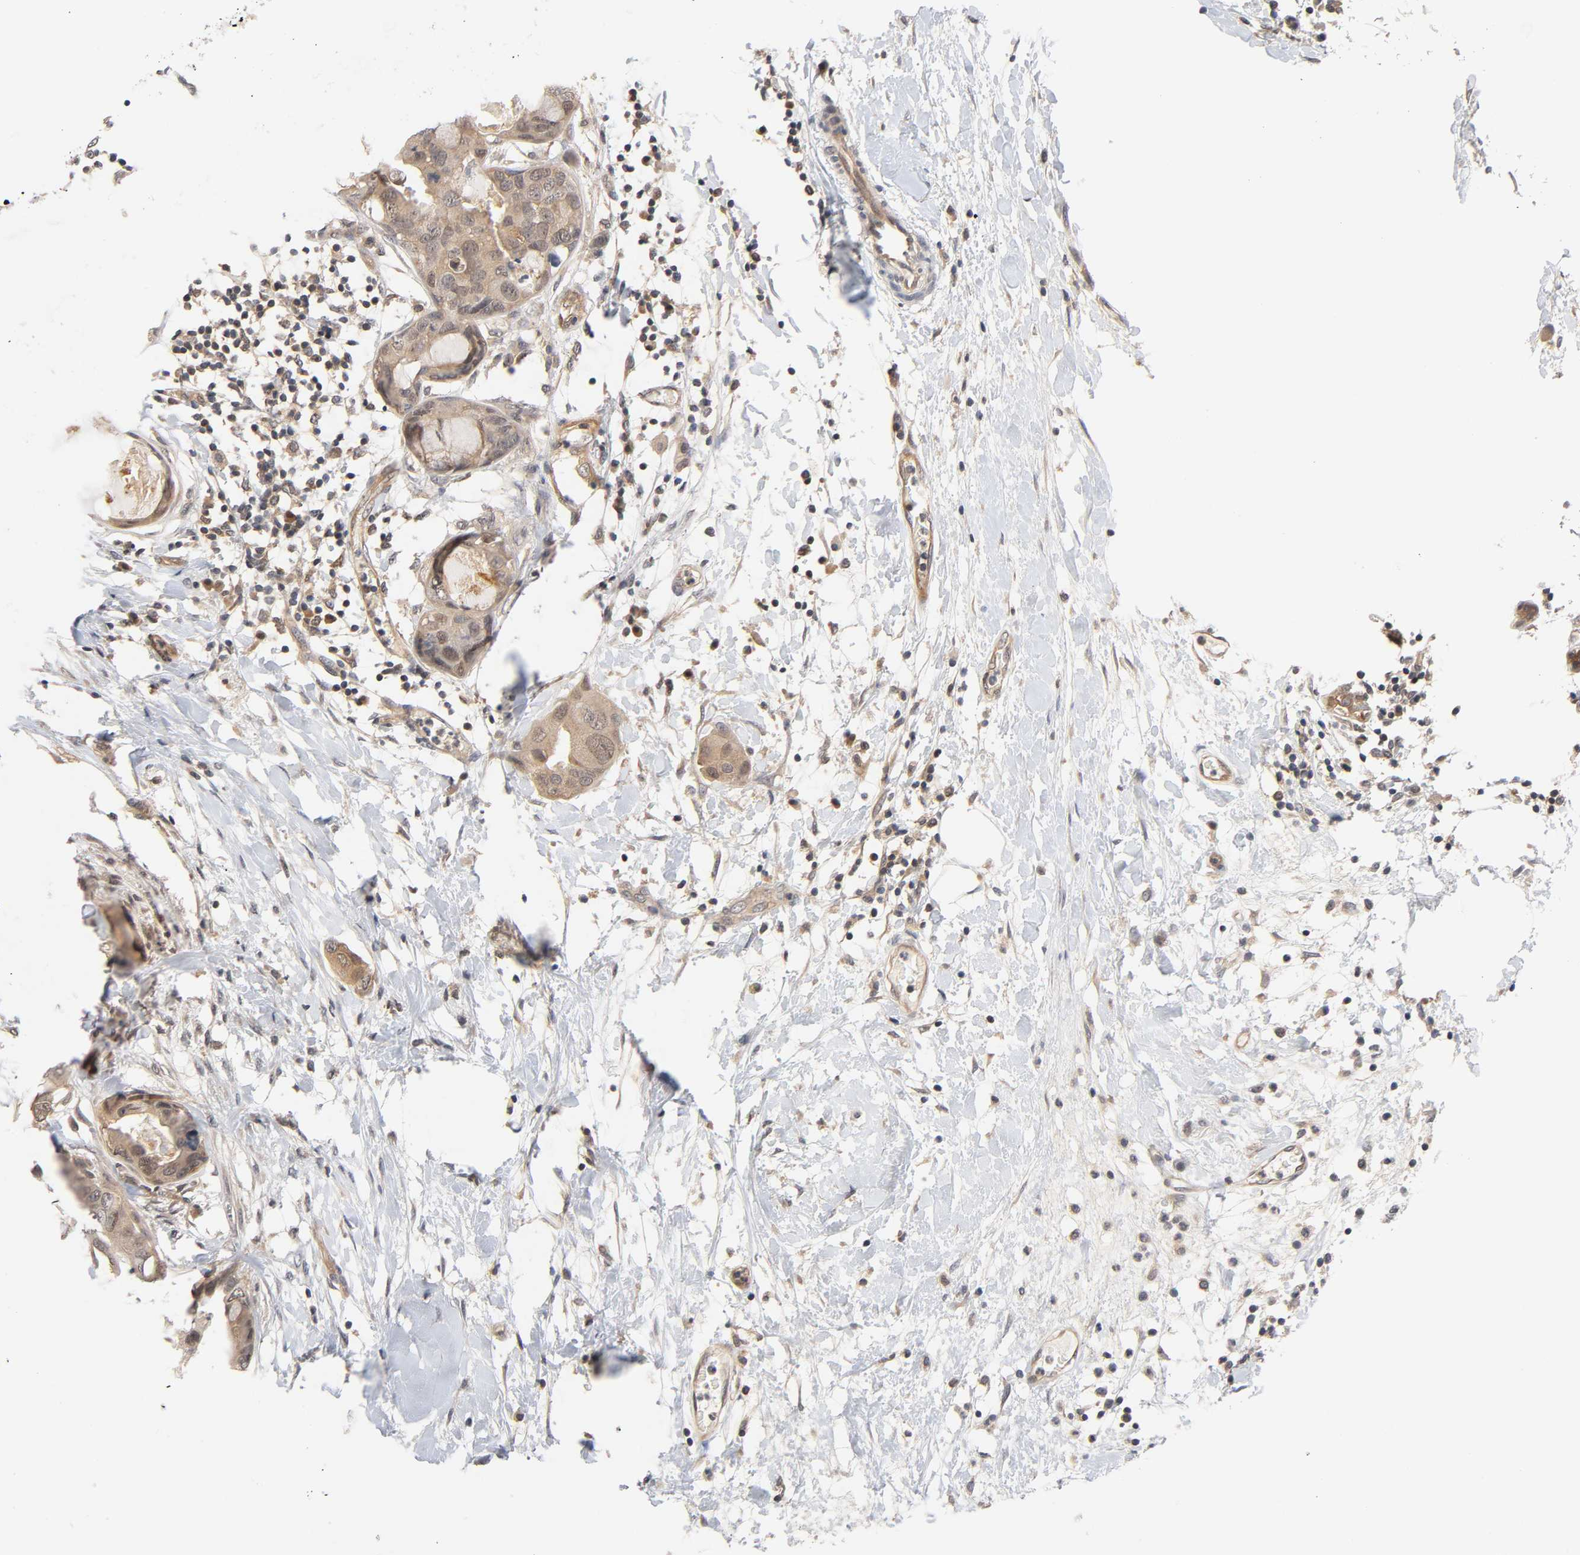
{"staining": {"intensity": "weak", "quantity": ">75%", "location": "cytoplasmic/membranous"}, "tissue": "breast cancer", "cell_type": "Tumor cells", "image_type": "cancer", "snomed": [{"axis": "morphology", "description": "Duct carcinoma"}, {"axis": "topography", "description": "Breast"}], "caption": "Tumor cells demonstrate low levels of weak cytoplasmic/membranous staining in approximately >75% of cells in human intraductal carcinoma (breast).", "gene": "PRKAB1", "patient": {"sex": "female", "age": 40}}